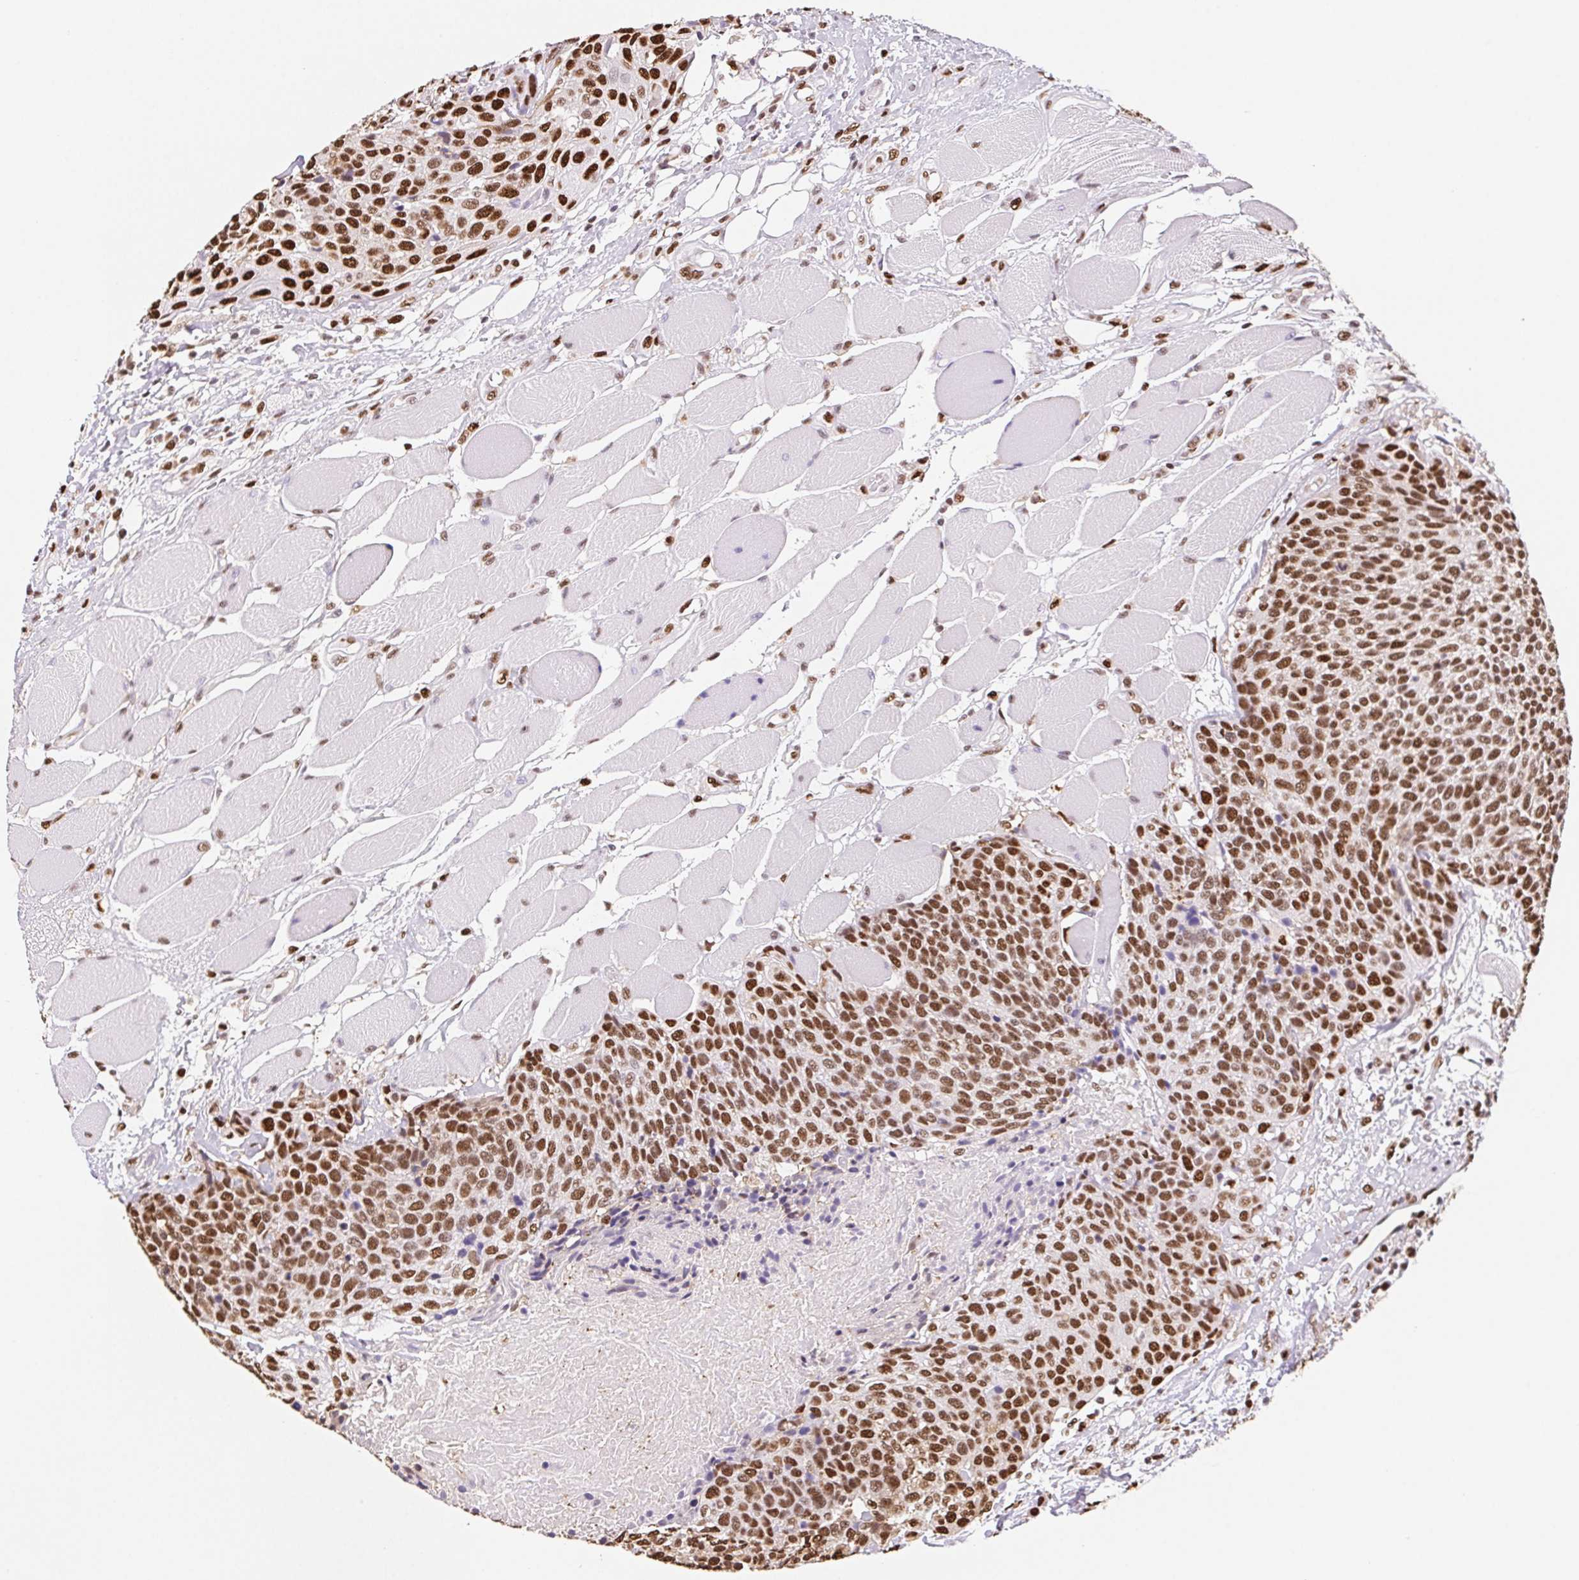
{"staining": {"intensity": "strong", "quantity": ">75%", "location": "nuclear"}, "tissue": "head and neck cancer", "cell_type": "Tumor cells", "image_type": "cancer", "snomed": [{"axis": "morphology", "description": "Squamous cell carcinoma, NOS"}, {"axis": "topography", "description": "Oral tissue"}, {"axis": "topography", "description": "Head-Neck"}], "caption": "Brown immunohistochemical staining in human head and neck cancer reveals strong nuclear positivity in approximately >75% of tumor cells.", "gene": "SET", "patient": {"sex": "male", "age": 64}}